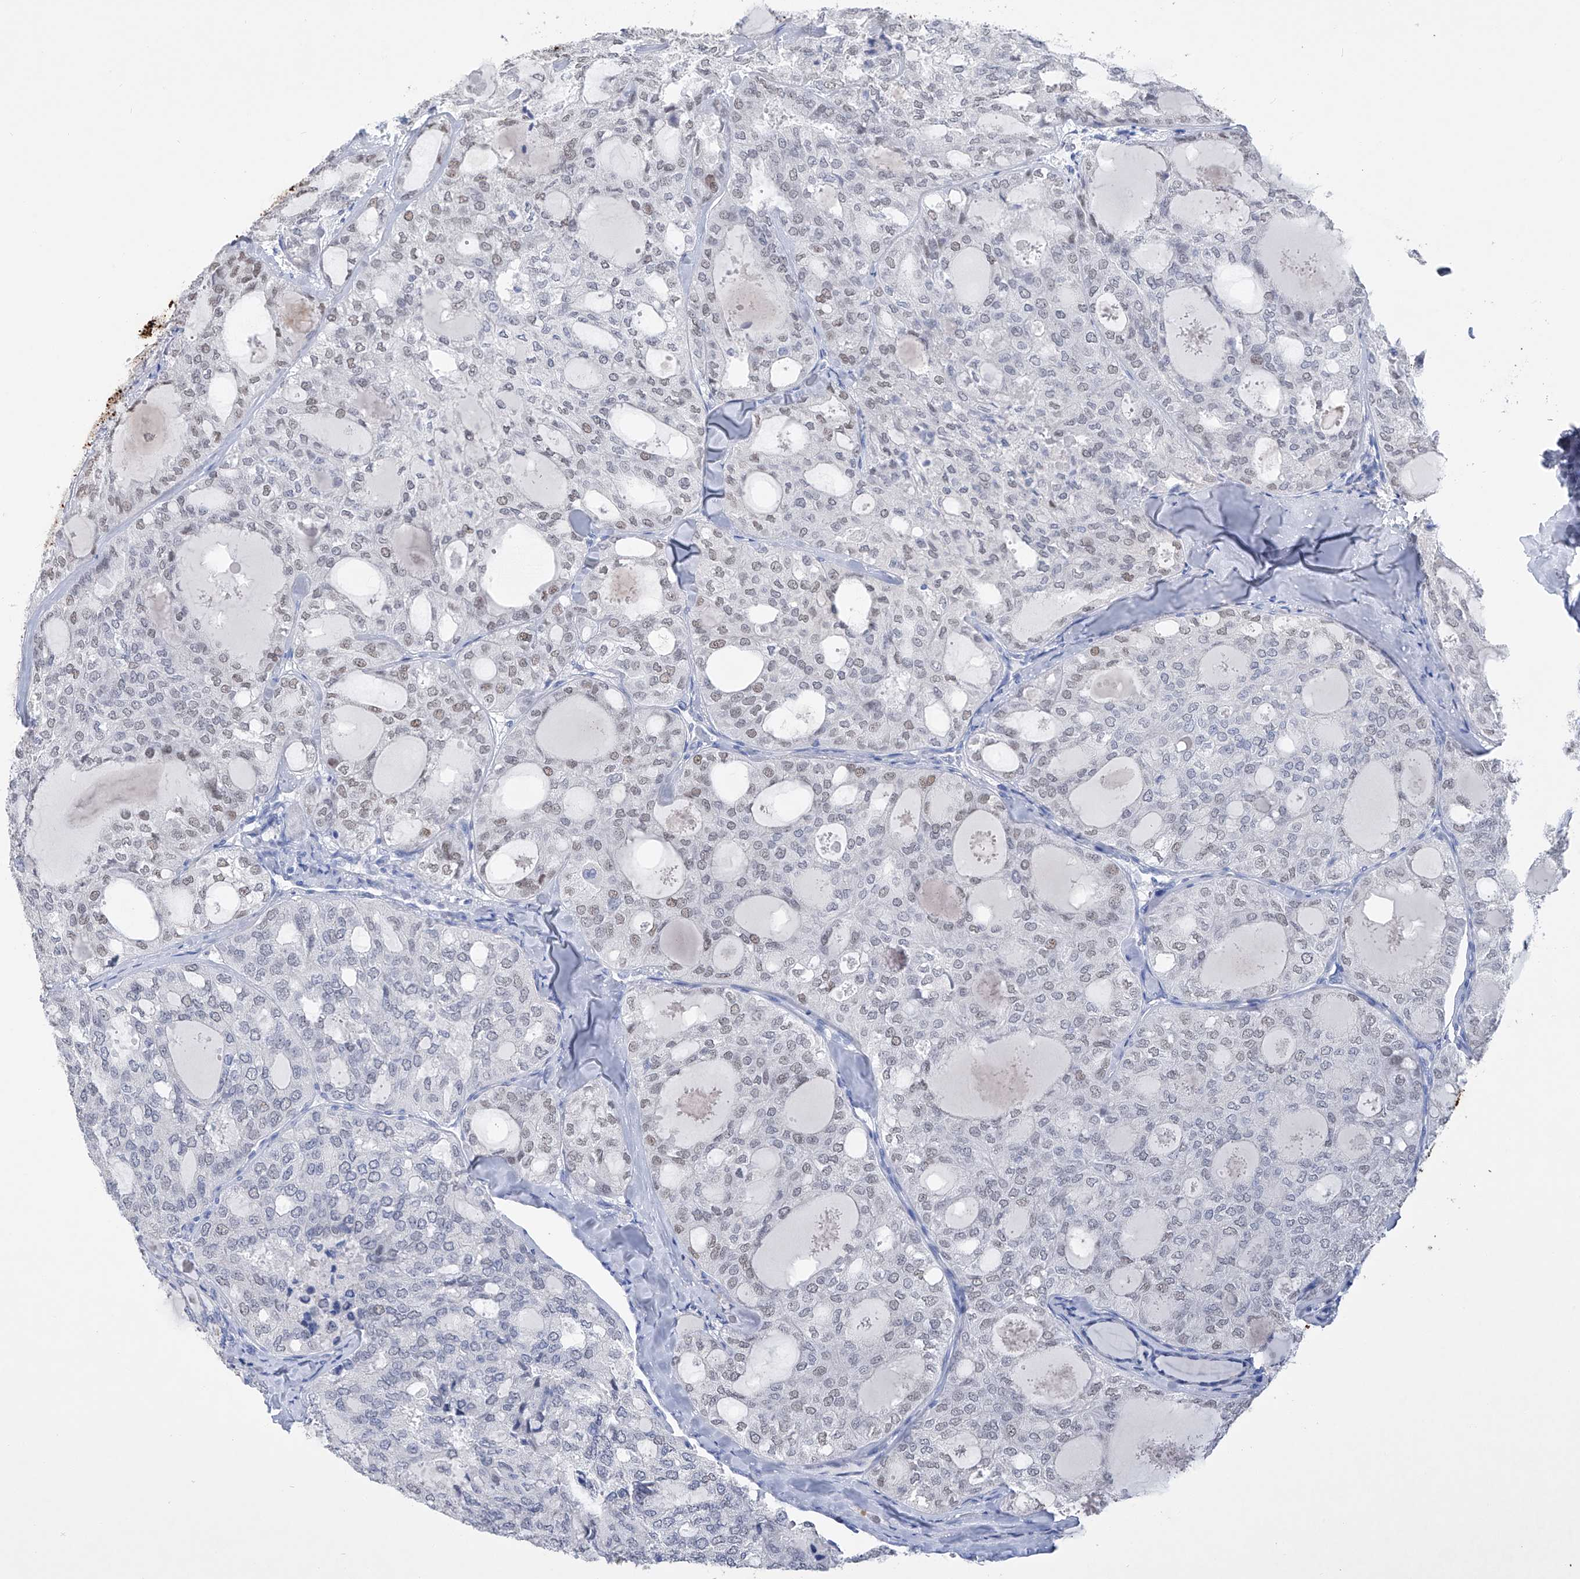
{"staining": {"intensity": "weak", "quantity": "<25%", "location": "nuclear"}, "tissue": "thyroid cancer", "cell_type": "Tumor cells", "image_type": "cancer", "snomed": [{"axis": "morphology", "description": "Follicular adenoma carcinoma, NOS"}, {"axis": "topography", "description": "Thyroid gland"}], "caption": "Micrograph shows no significant protein positivity in tumor cells of thyroid cancer.", "gene": "ADRA1A", "patient": {"sex": "male", "age": 75}}